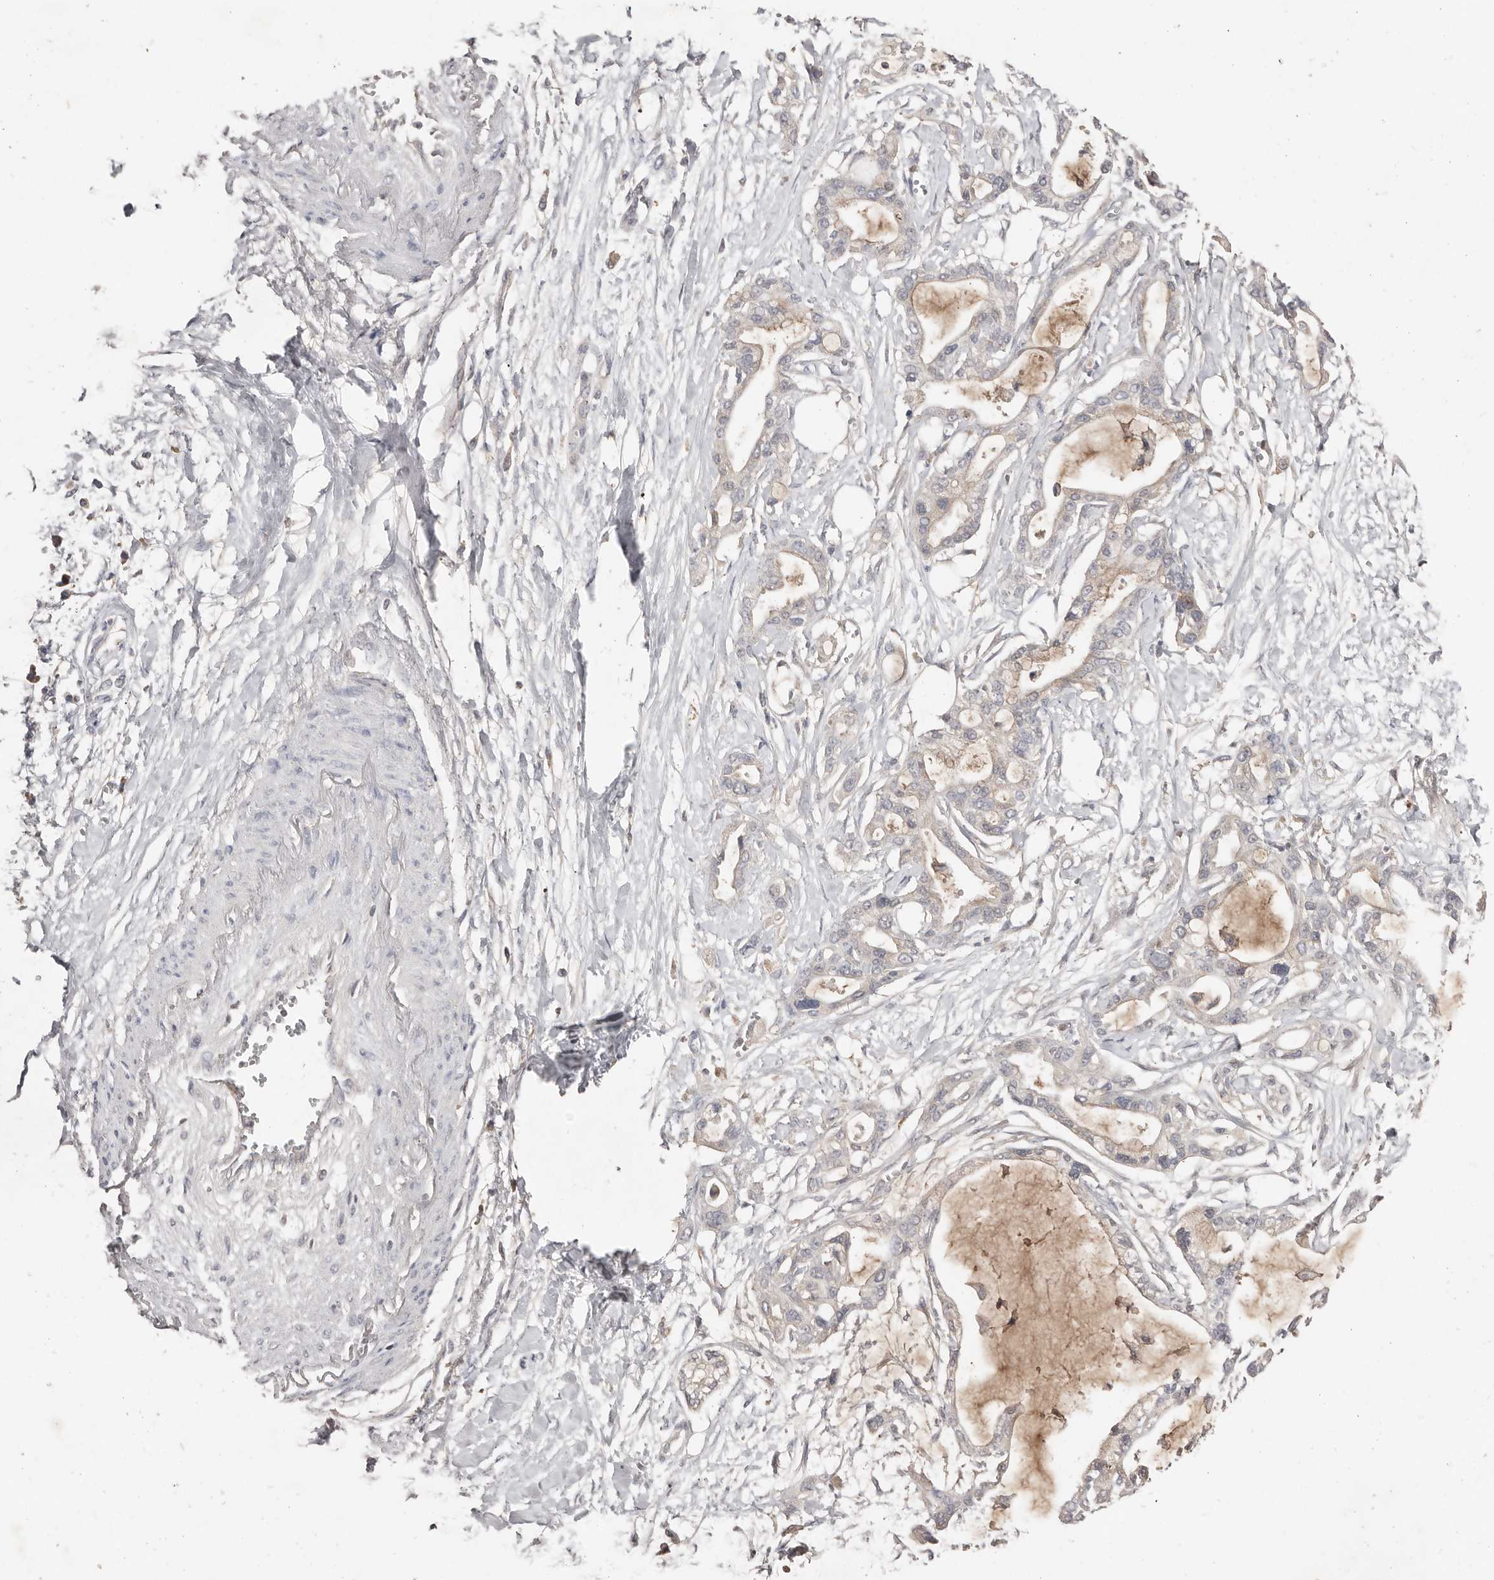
{"staining": {"intensity": "negative", "quantity": "none", "location": "none"}, "tissue": "pancreatic cancer", "cell_type": "Tumor cells", "image_type": "cancer", "snomed": [{"axis": "morphology", "description": "Adenocarcinoma, NOS"}, {"axis": "topography", "description": "Pancreas"}], "caption": "A micrograph of human pancreatic adenocarcinoma is negative for staining in tumor cells.", "gene": "SLC39A2", "patient": {"sex": "male", "age": 68}}